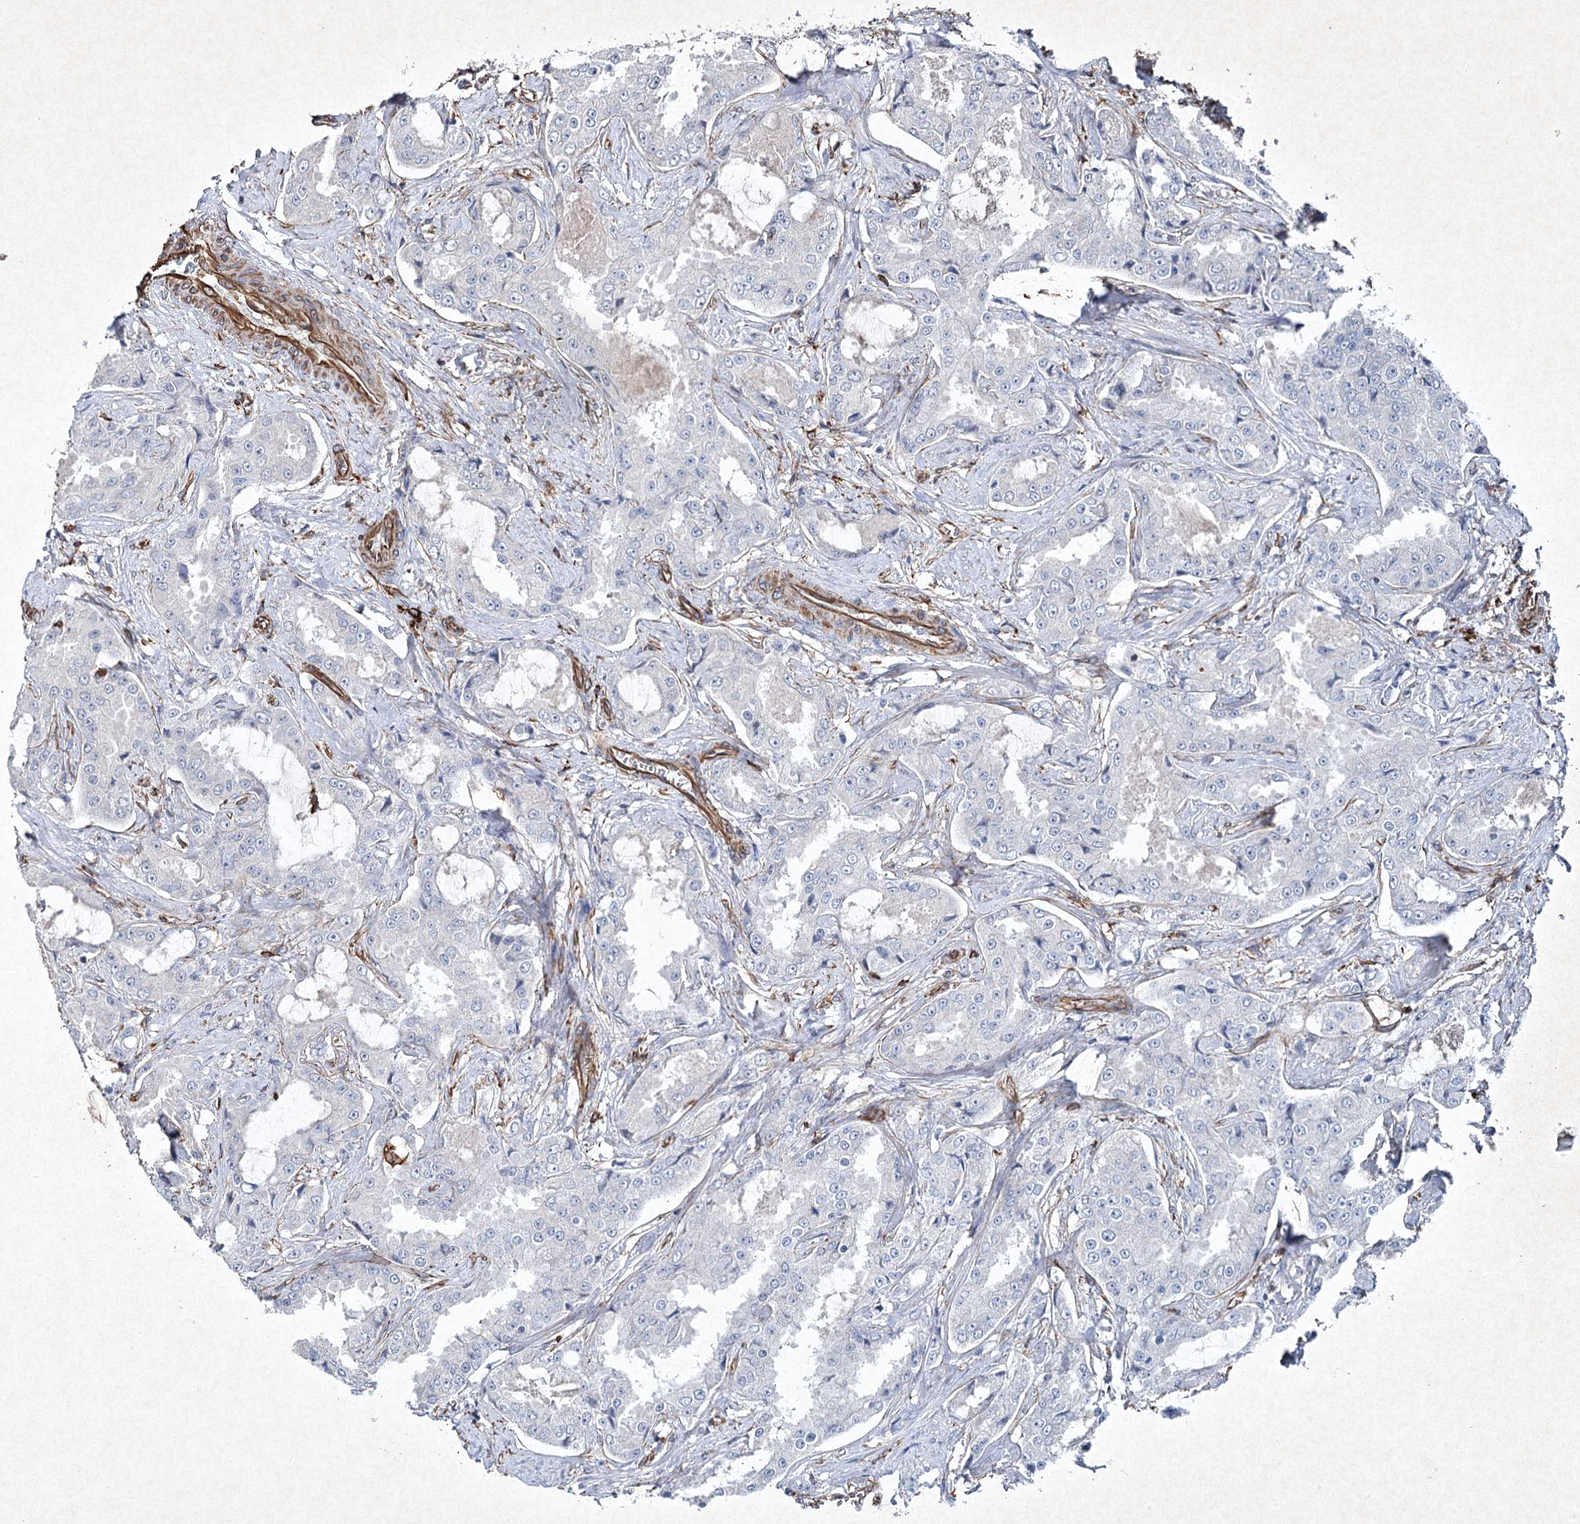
{"staining": {"intensity": "negative", "quantity": "none", "location": "none"}, "tissue": "prostate cancer", "cell_type": "Tumor cells", "image_type": "cancer", "snomed": [{"axis": "morphology", "description": "Adenocarcinoma, High grade"}, {"axis": "topography", "description": "Prostate"}], "caption": "High power microscopy photomicrograph of an immunohistochemistry (IHC) photomicrograph of high-grade adenocarcinoma (prostate), revealing no significant positivity in tumor cells.", "gene": "CLEC4M", "patient": {"sex": "male", "age": 73}}